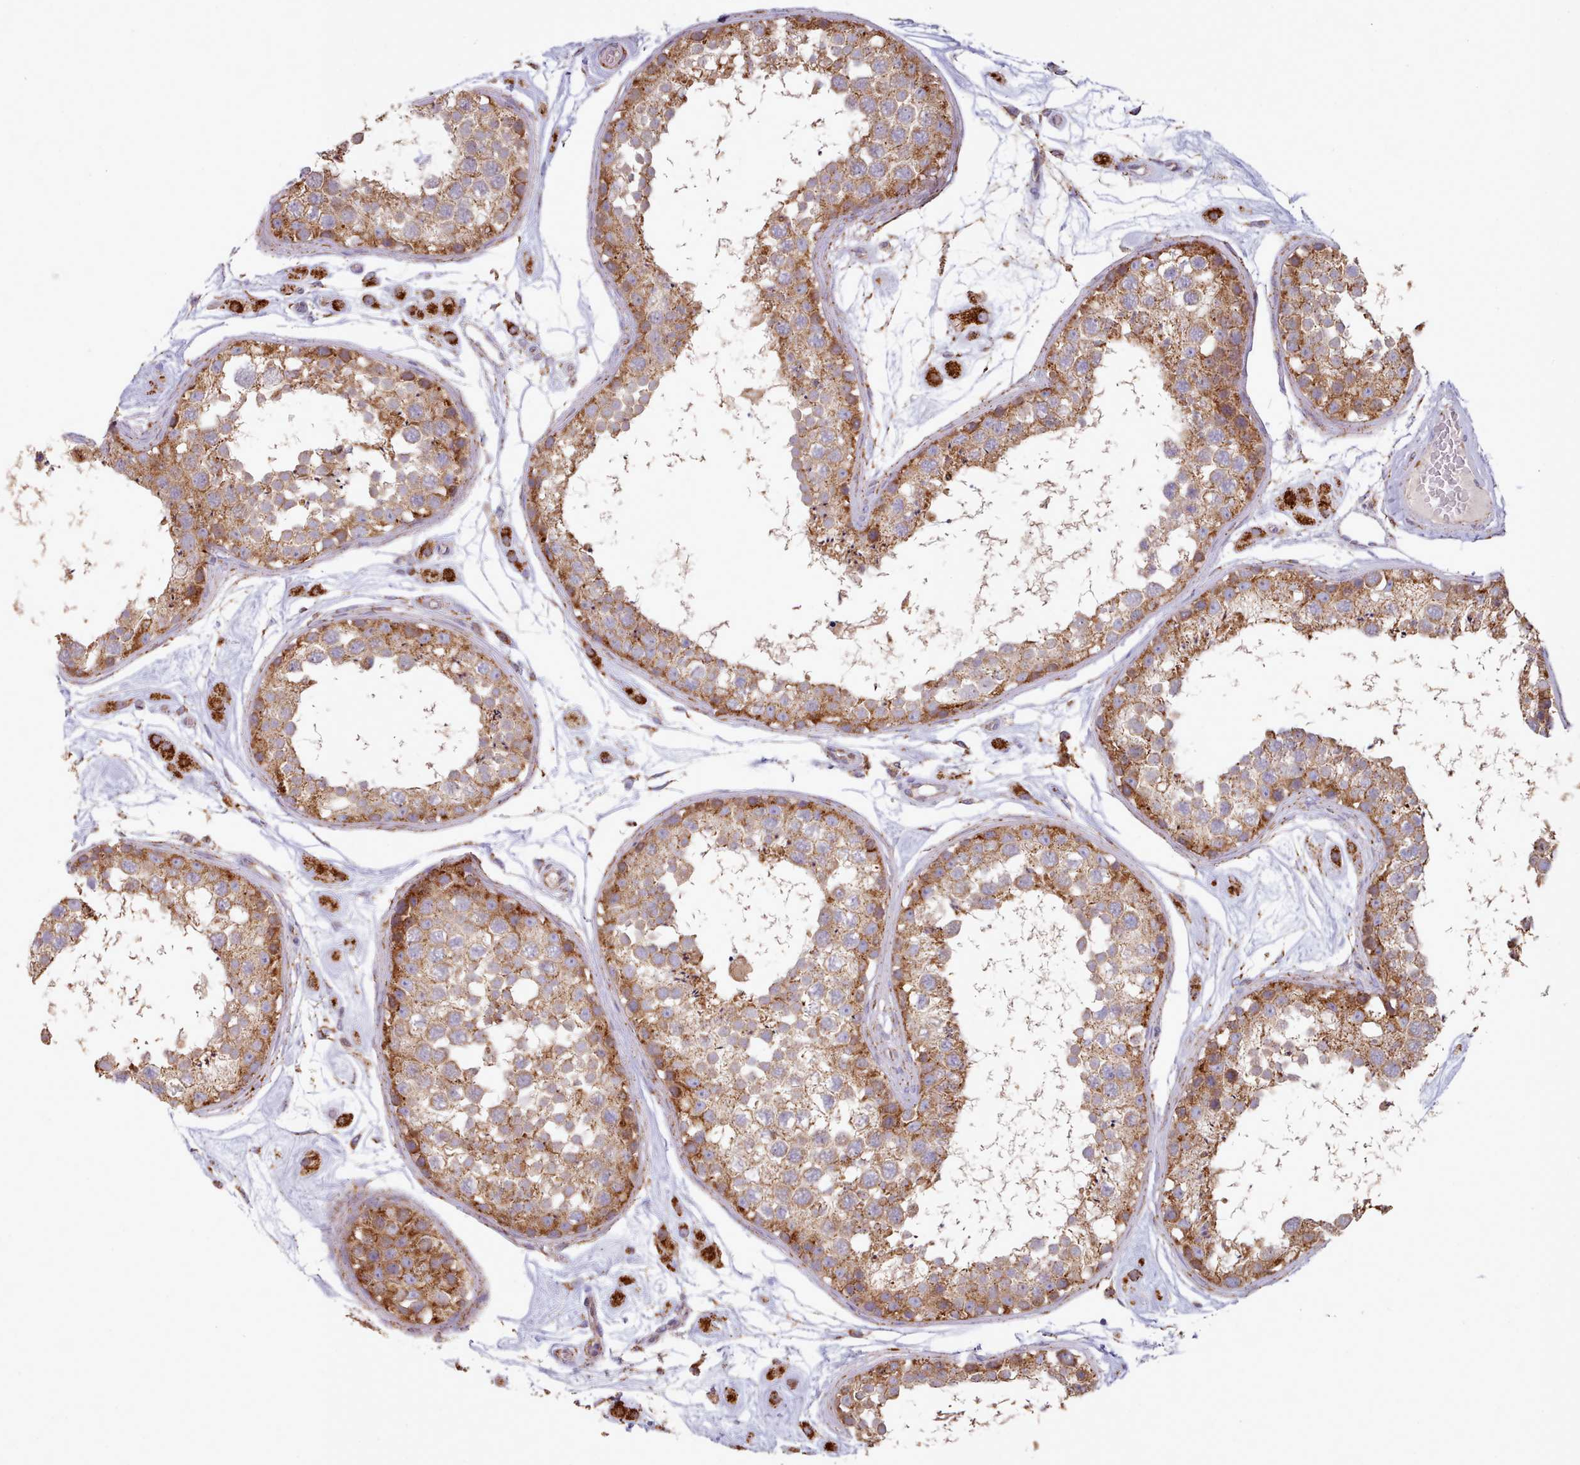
{"staining": {"intensity": "moderate", "quantity": ">75%", "location": "cytoplasmic/membranous"}, "tissue": "testis", "cell_type": "Cells in seminiferous ducts", "image_type": "normal", "snomed": [{"axis": "morphology", "description": "Normal tissue, NOS"}, {"axis": "topography", "description": "Testis"}], "caption": "Testis stained with immunohistochemistry (IHC) demonstrates moderate cytoplasmic/membranous expression in approximately >75% of cells in seminiferous ducts.", "gene": "HSDL2", "patient": {"sex": "male", "age": 25}}